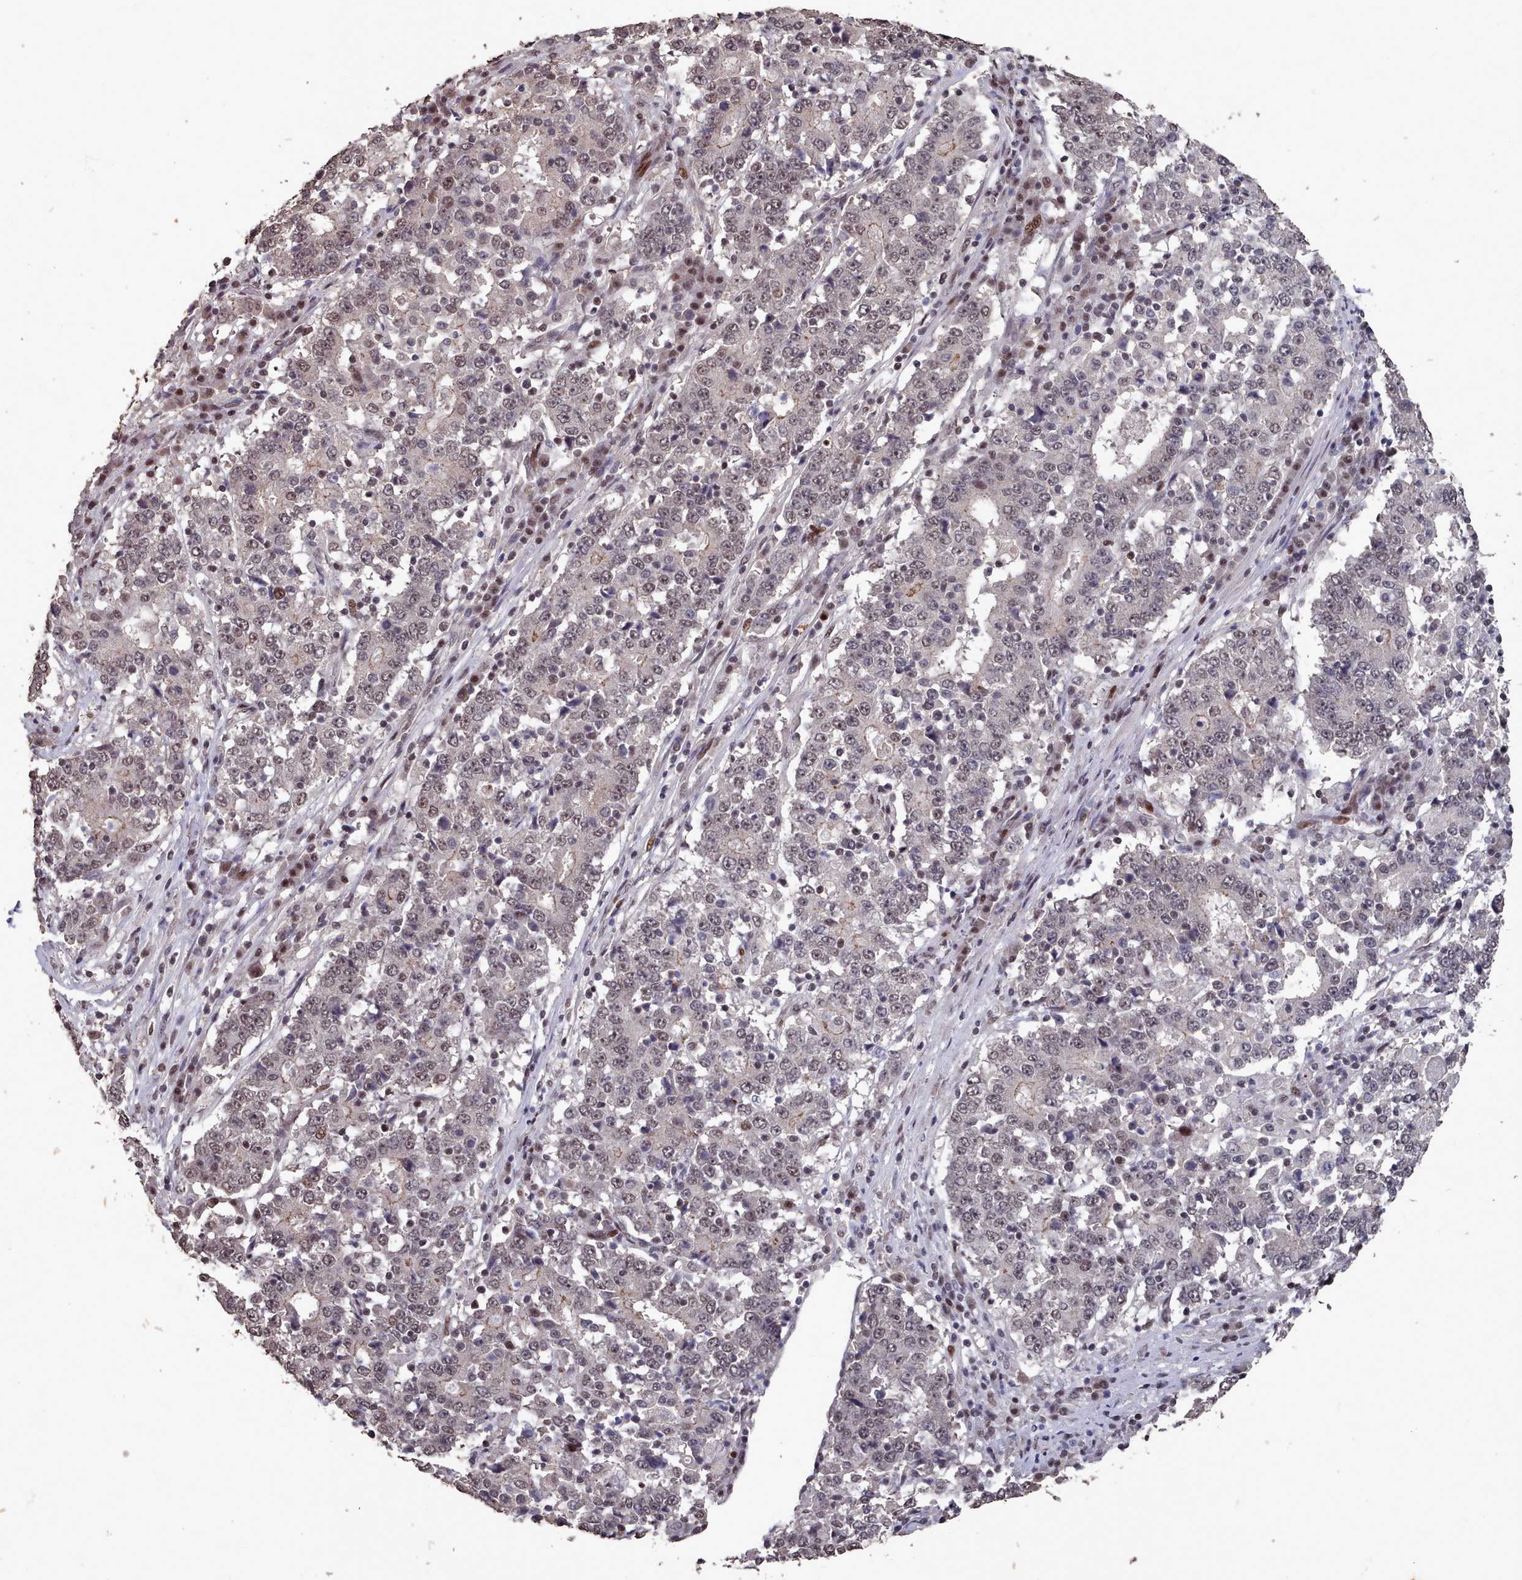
{"staining": {"intensity": "weak", "quantity": "25%-75%", "location": "nuclear"}, "tissue": "stomach cancer", "cell_type": "Tumor cells", "image_type": "cancer", "snomed": [{"axis": "morphology", "description": "Adenocarcinoma, NOS"}, {"axis": "topography", "description": "Stomach"}], "caption": "The image displays staining of adenocarcinoma (stomach), revealing weak nuclear protein positivity (brown color) within tumor cells.", "gene": "PNRC2", "patient": {"sex": "male", "age": 59}}